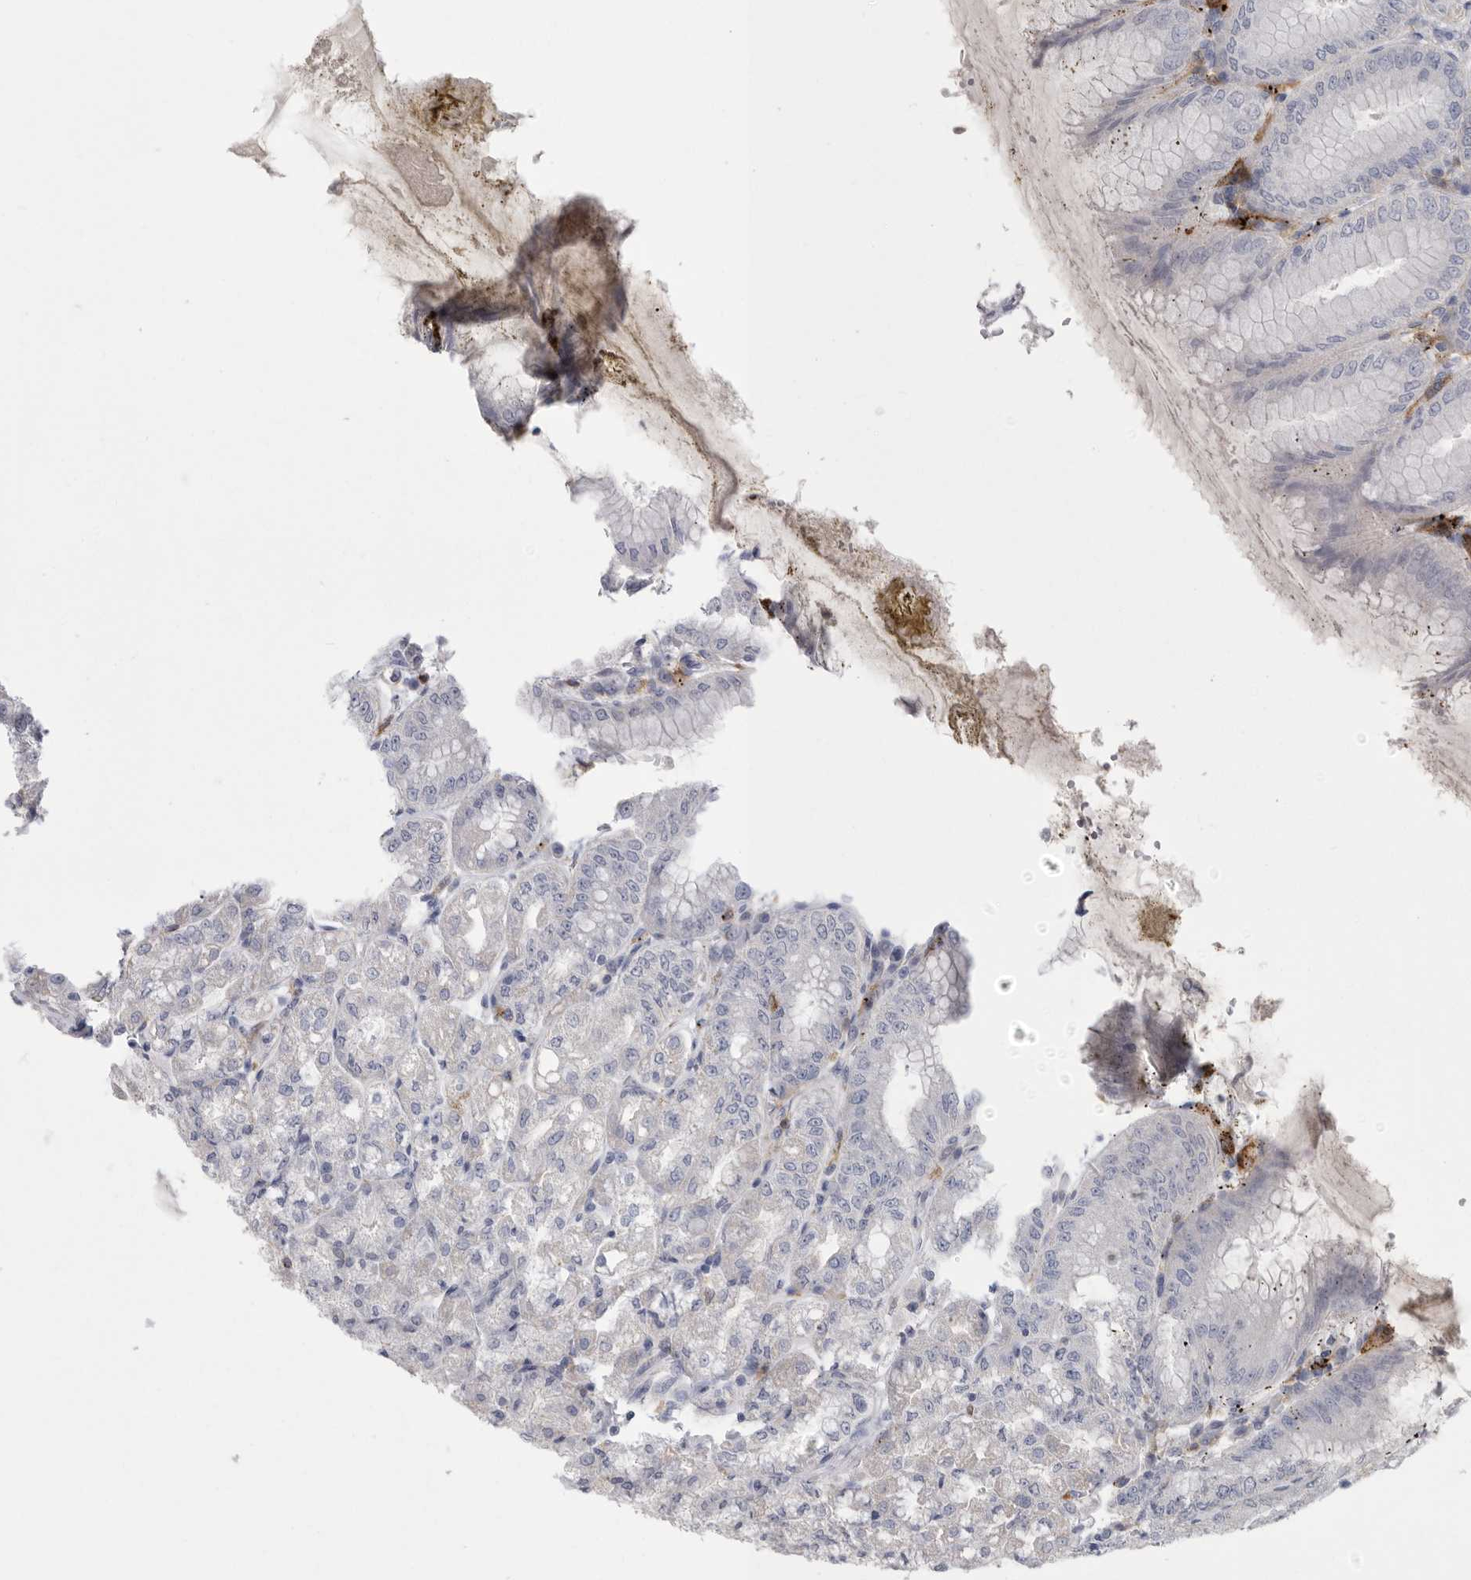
{"staining": {"intensity": "weak", "quantity": "25%-75%", "location": "cytoplasmic/membranous"}, "tissue": "stomach", "cell_type": "Glandular cells", "image_type": "normal", "snomed": [{"axis": "morphology", "description": "Normal tissue, NOS"}, {"axis": "topography", "description": "Stomach, lower"}], "caption": "Immunohistochemical staining of normal human stomach exhibits weak cytoplasmic/membranous protein positivity in approximately 25%-75% of glandular cells. (brown staining indicates protein expression, while blue staining denotes nuclei).", "gene": "SIGLEC10", "patient": {"sex": "male", "age": 71}}